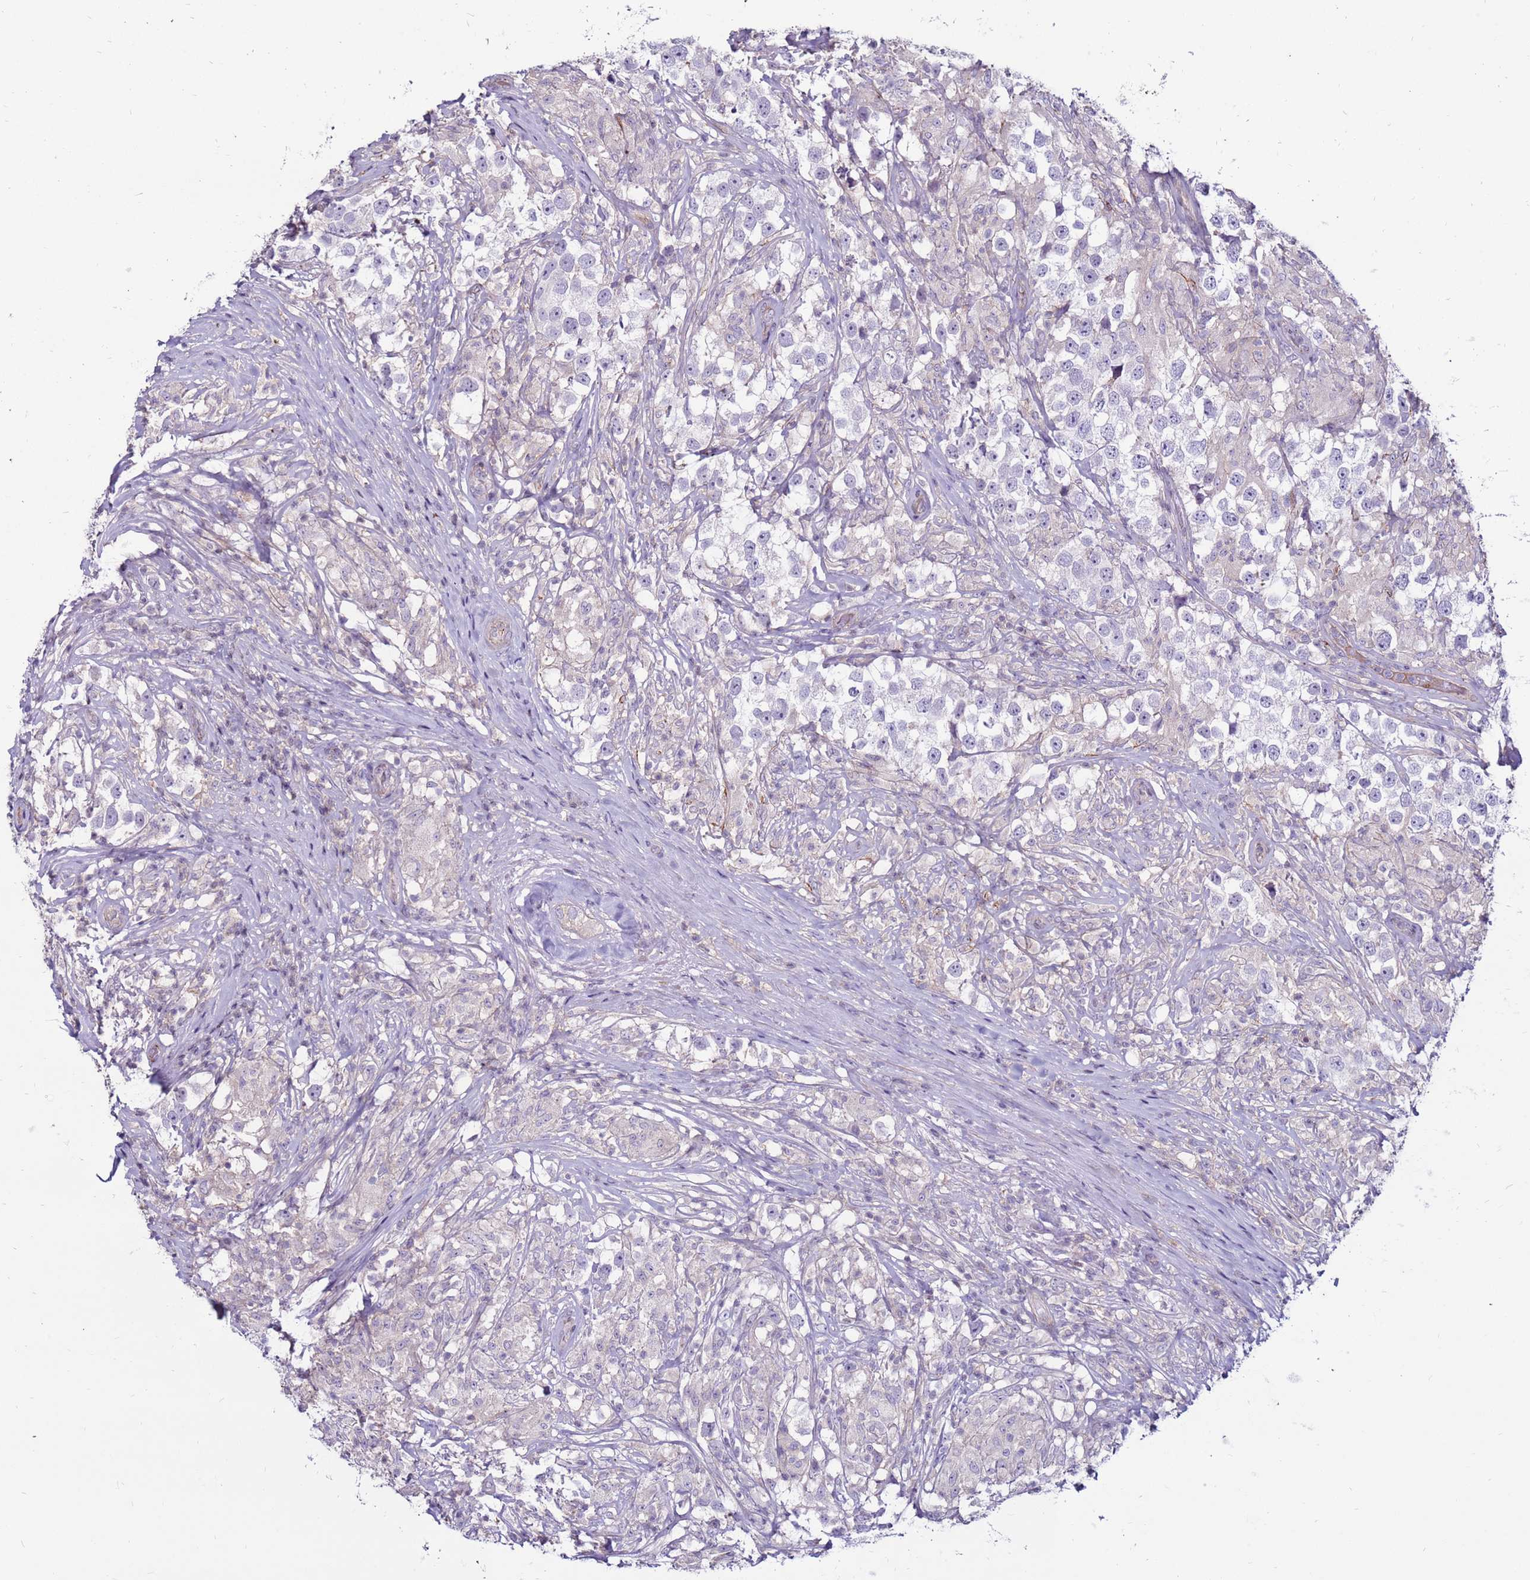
{"staining": {"intensity": "negative", "quantity": "none", "location": "none"}, "tissue": "testis cancer", "cell_type": "Tumor cells", "image_type": "cancer", "snomed": [{"axis": "morphology", "description": "Seminoma, NOS"}, {"axis": "topography", "description": "Testis"}], "caption": "IHC micrograph of seminoma (testis) stained for a protein (brown), which exhibits no staining in tumor cells.", "gene": "CLEC4M", "patient": {"sex": "male", "age": 46}}